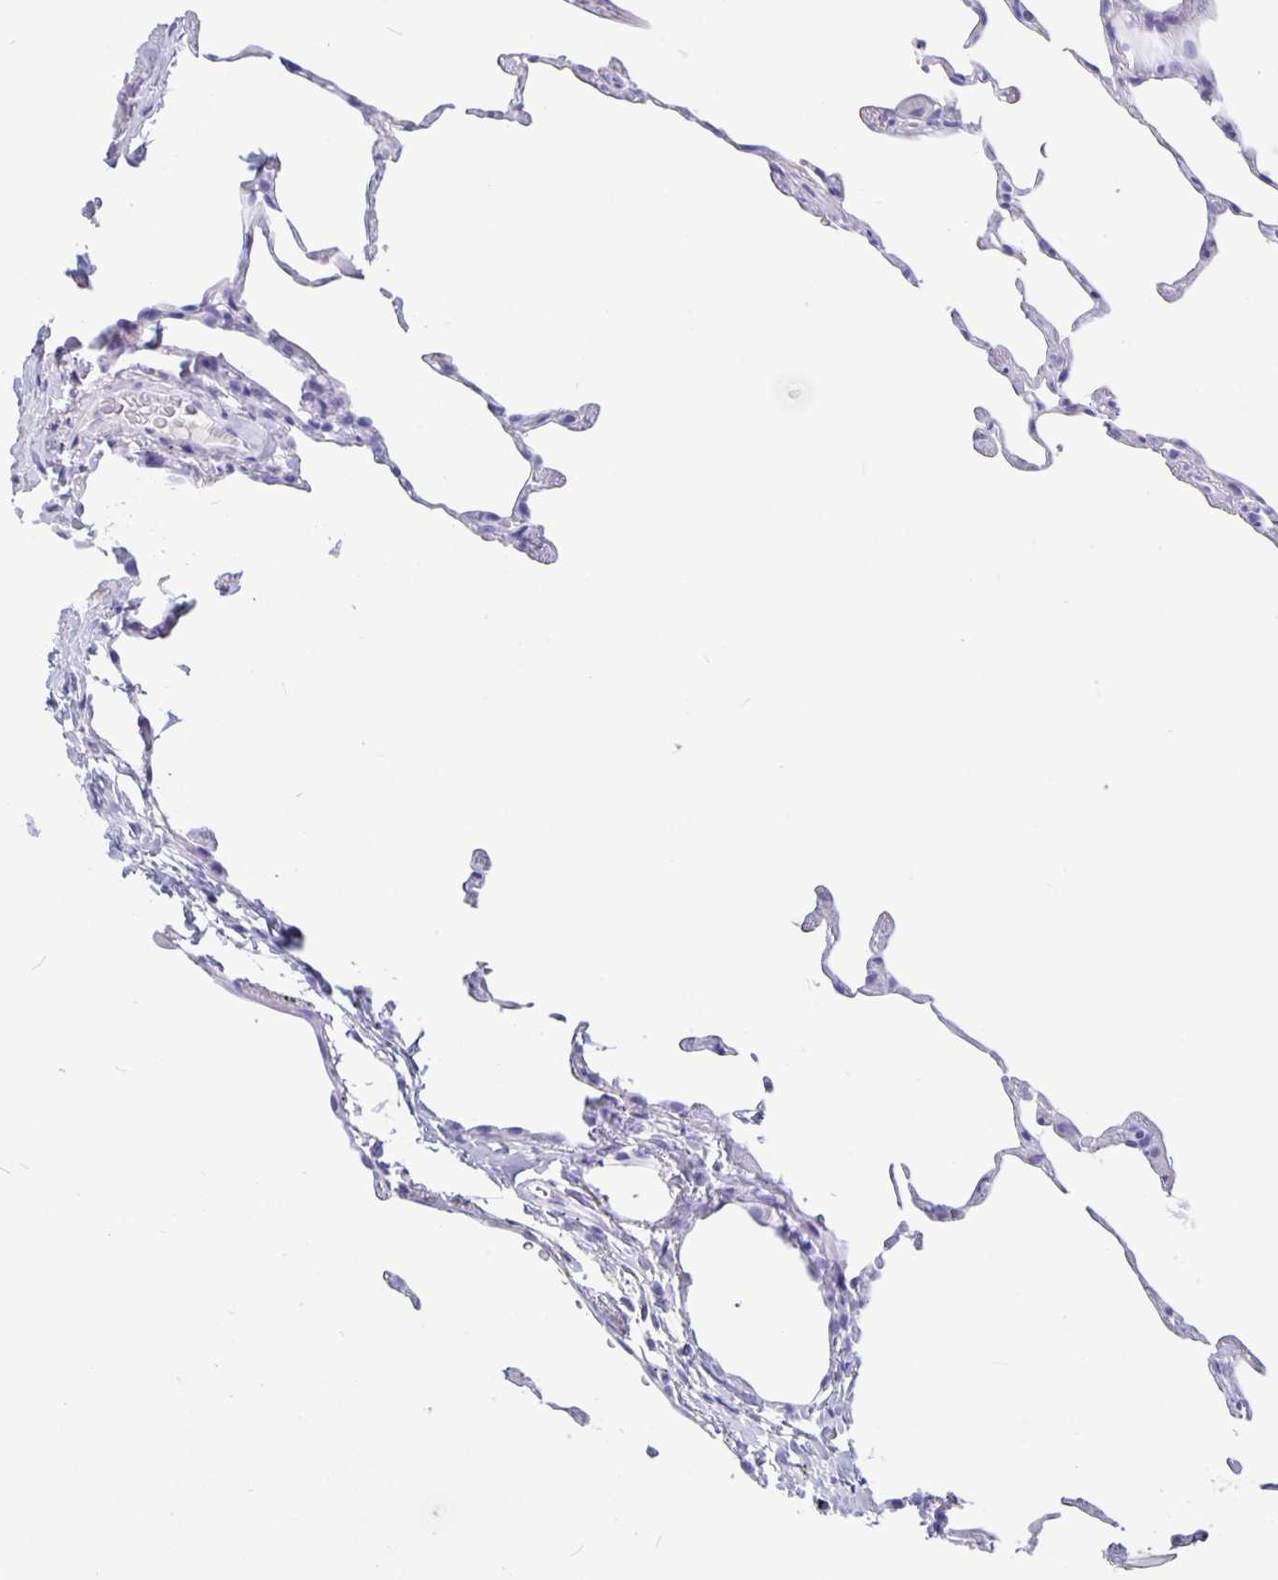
{"staining": {"intensity": "negative", "quantity": "none", "location": "none"}, "tissue": "lung", "cell_type": "Alveolar cells", "image_type": "normal", "snomed": [{"axis": "morphology", "description": "Normal tissue, NOS"}, {"axis": "topography", "description": "Lung"}], "caption": "The image demonstrates no staining of alveolar cells in unremarkable lung.", "gene": "BPIFA3", "patient": {"sex": "female", "age": 57}}